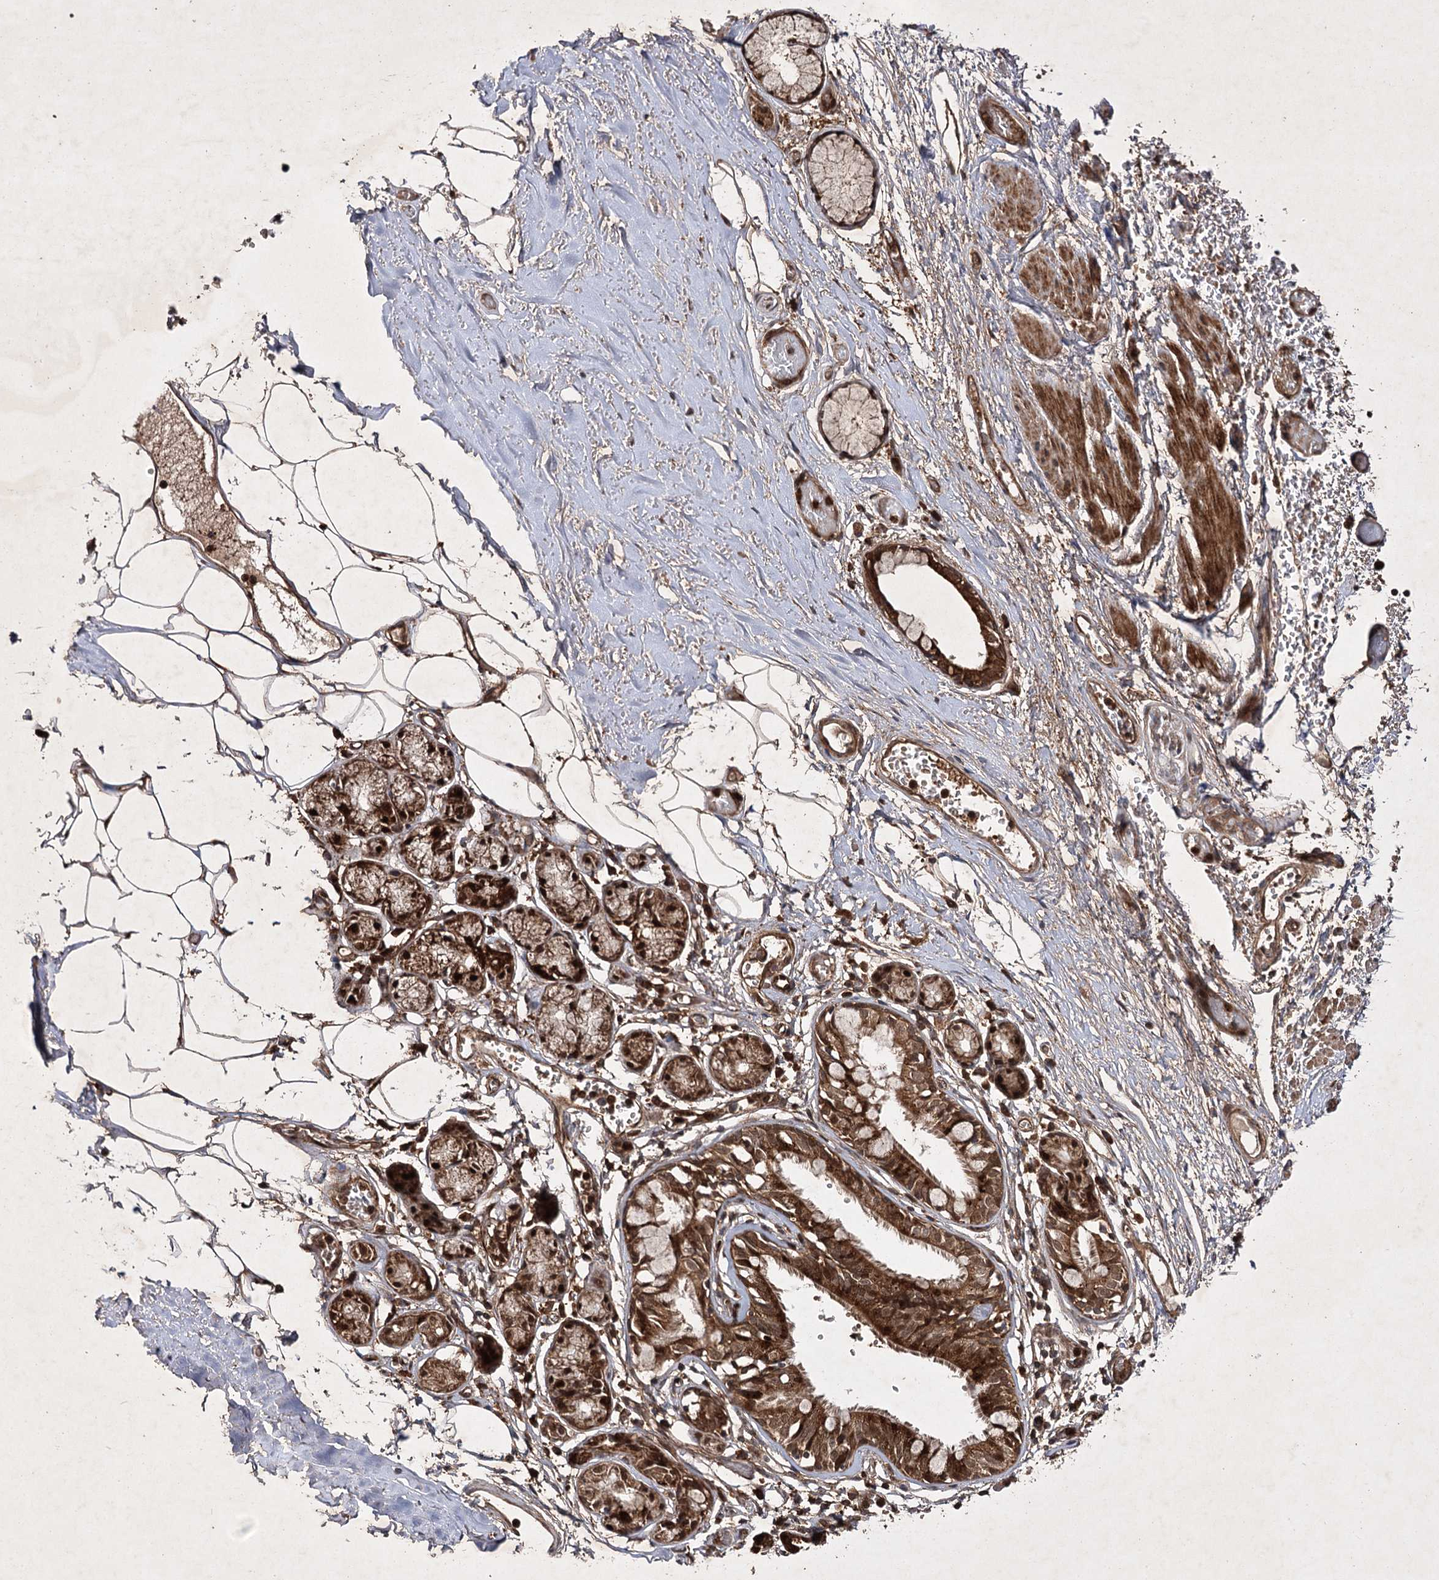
{"staining": {"intensity": "strong", "quantity": ">75%", "location": "cytoplasmic/membranous,nuclear"}, "tissue": "bronchus", "cell_type": "Respiratory epithelial cells", "image_type": "normal", "snomed": [{"axis": "morphology", "description": "Normal tissue, NOS"}, {"axis": "topography", "description": "Bronchus"}, {"axis": "topography", "description": "Lung"}], "caption": "Immunohistochemistry (DAB) staining of unremarkable human bronchus reveals strong cytoplasmic/membranous,nuclear protein expression in approximately >75% of respiratory epithelial cells. The staining was performed using DAB to visualize the protein expression in brown, while the nuclei were stained in blue with hematoxylin (Magnification: 20x).", "gene": "DNAJC13", "patient": {"sex": "male", "age": 56}}